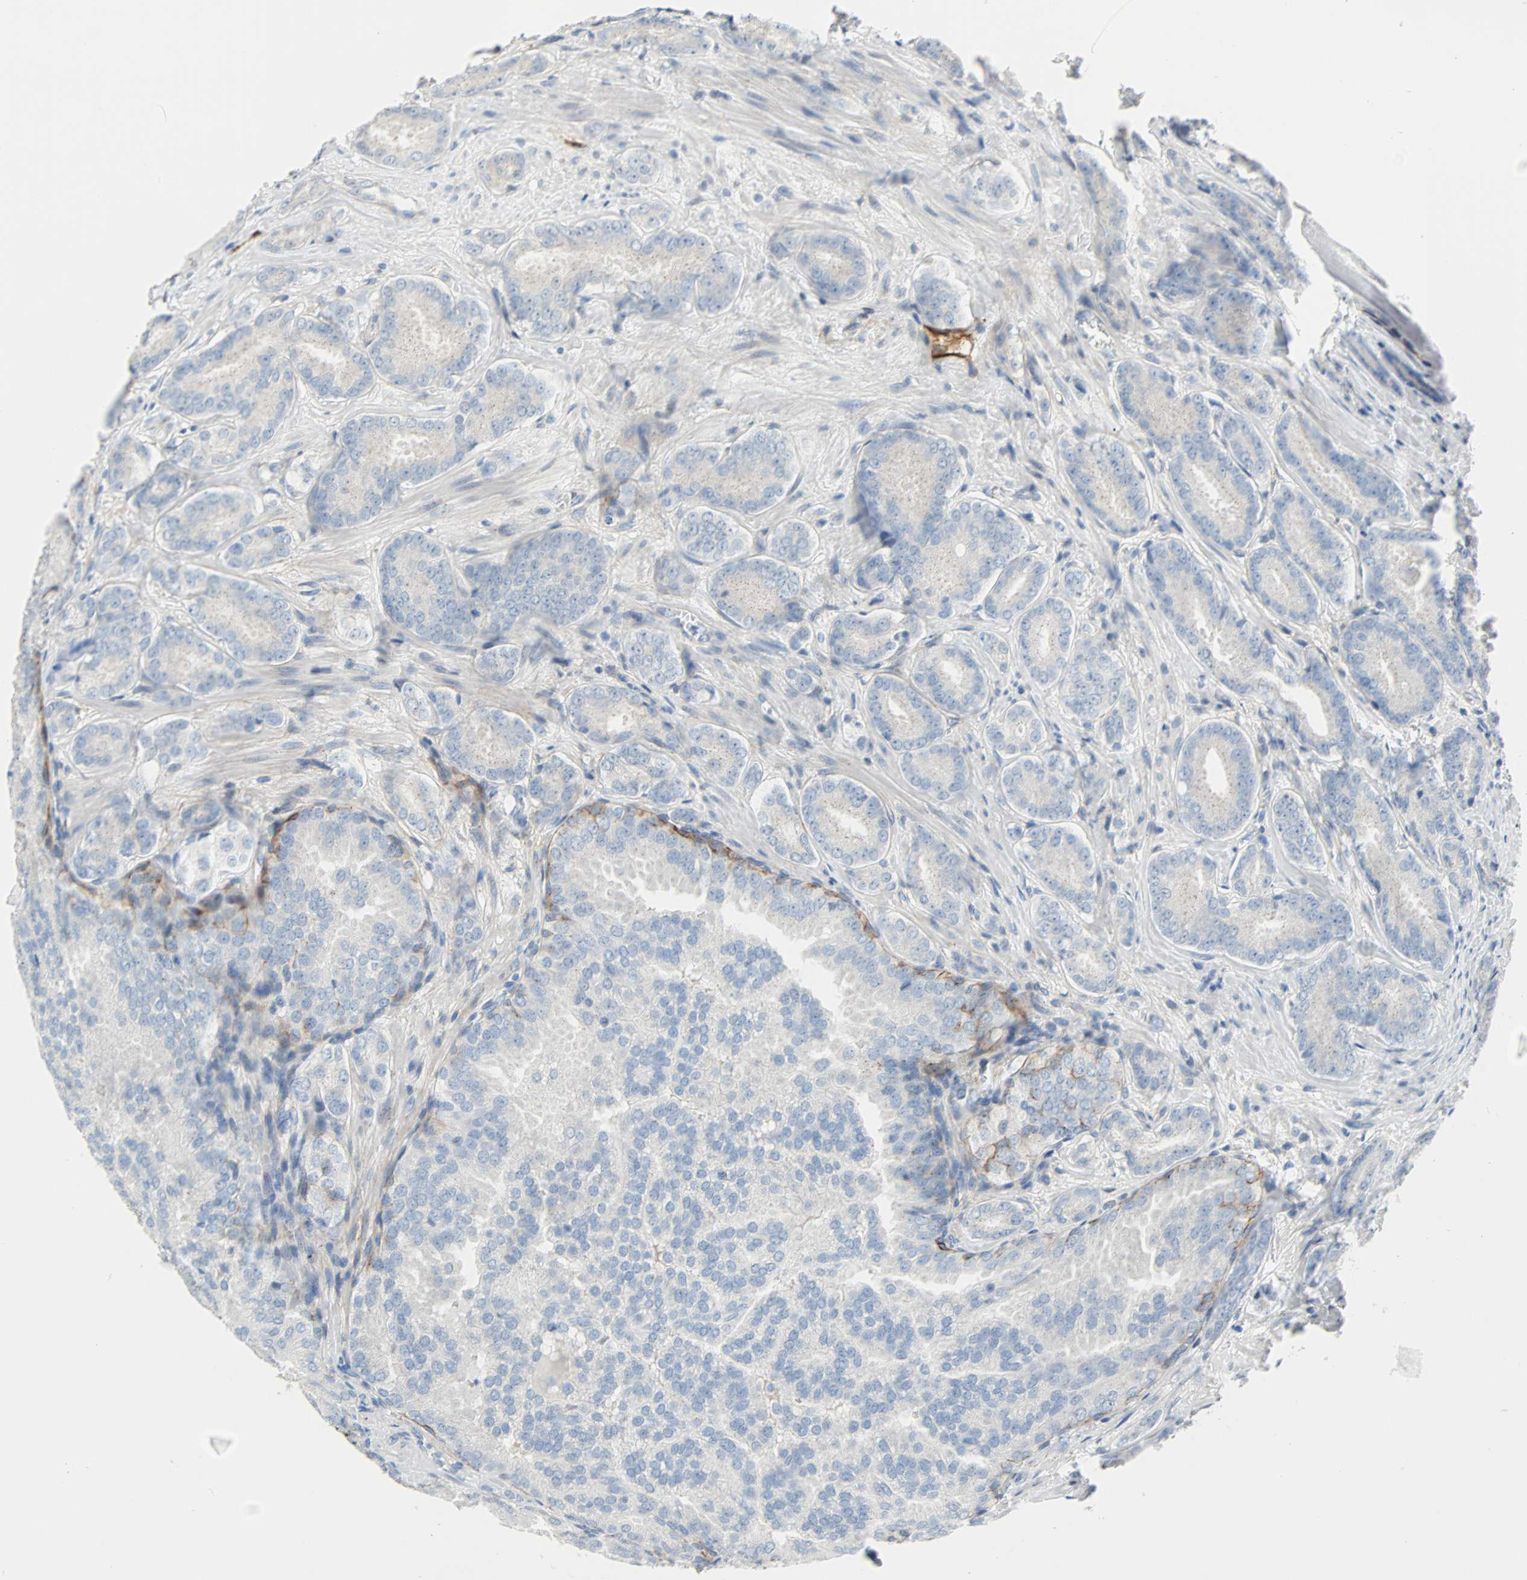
{"staining": {"intensity": "negative", "quantity": "none", "location": "none"}, "tissue": "prostate cancer", "cell_type": "Tumor cells", "image_type": "cancer", "snomed": [{"axis": "morphology", "description": "Adenocarcinoma, High grade"}, {"axis": "topography", "description": "Prostate"}], "caption": "Tumor cells show no significant positivity in prostate adenocarcinoma (high-grade).", "gene": "PDPN", "patient": {"sex": "male", "age": 64}}